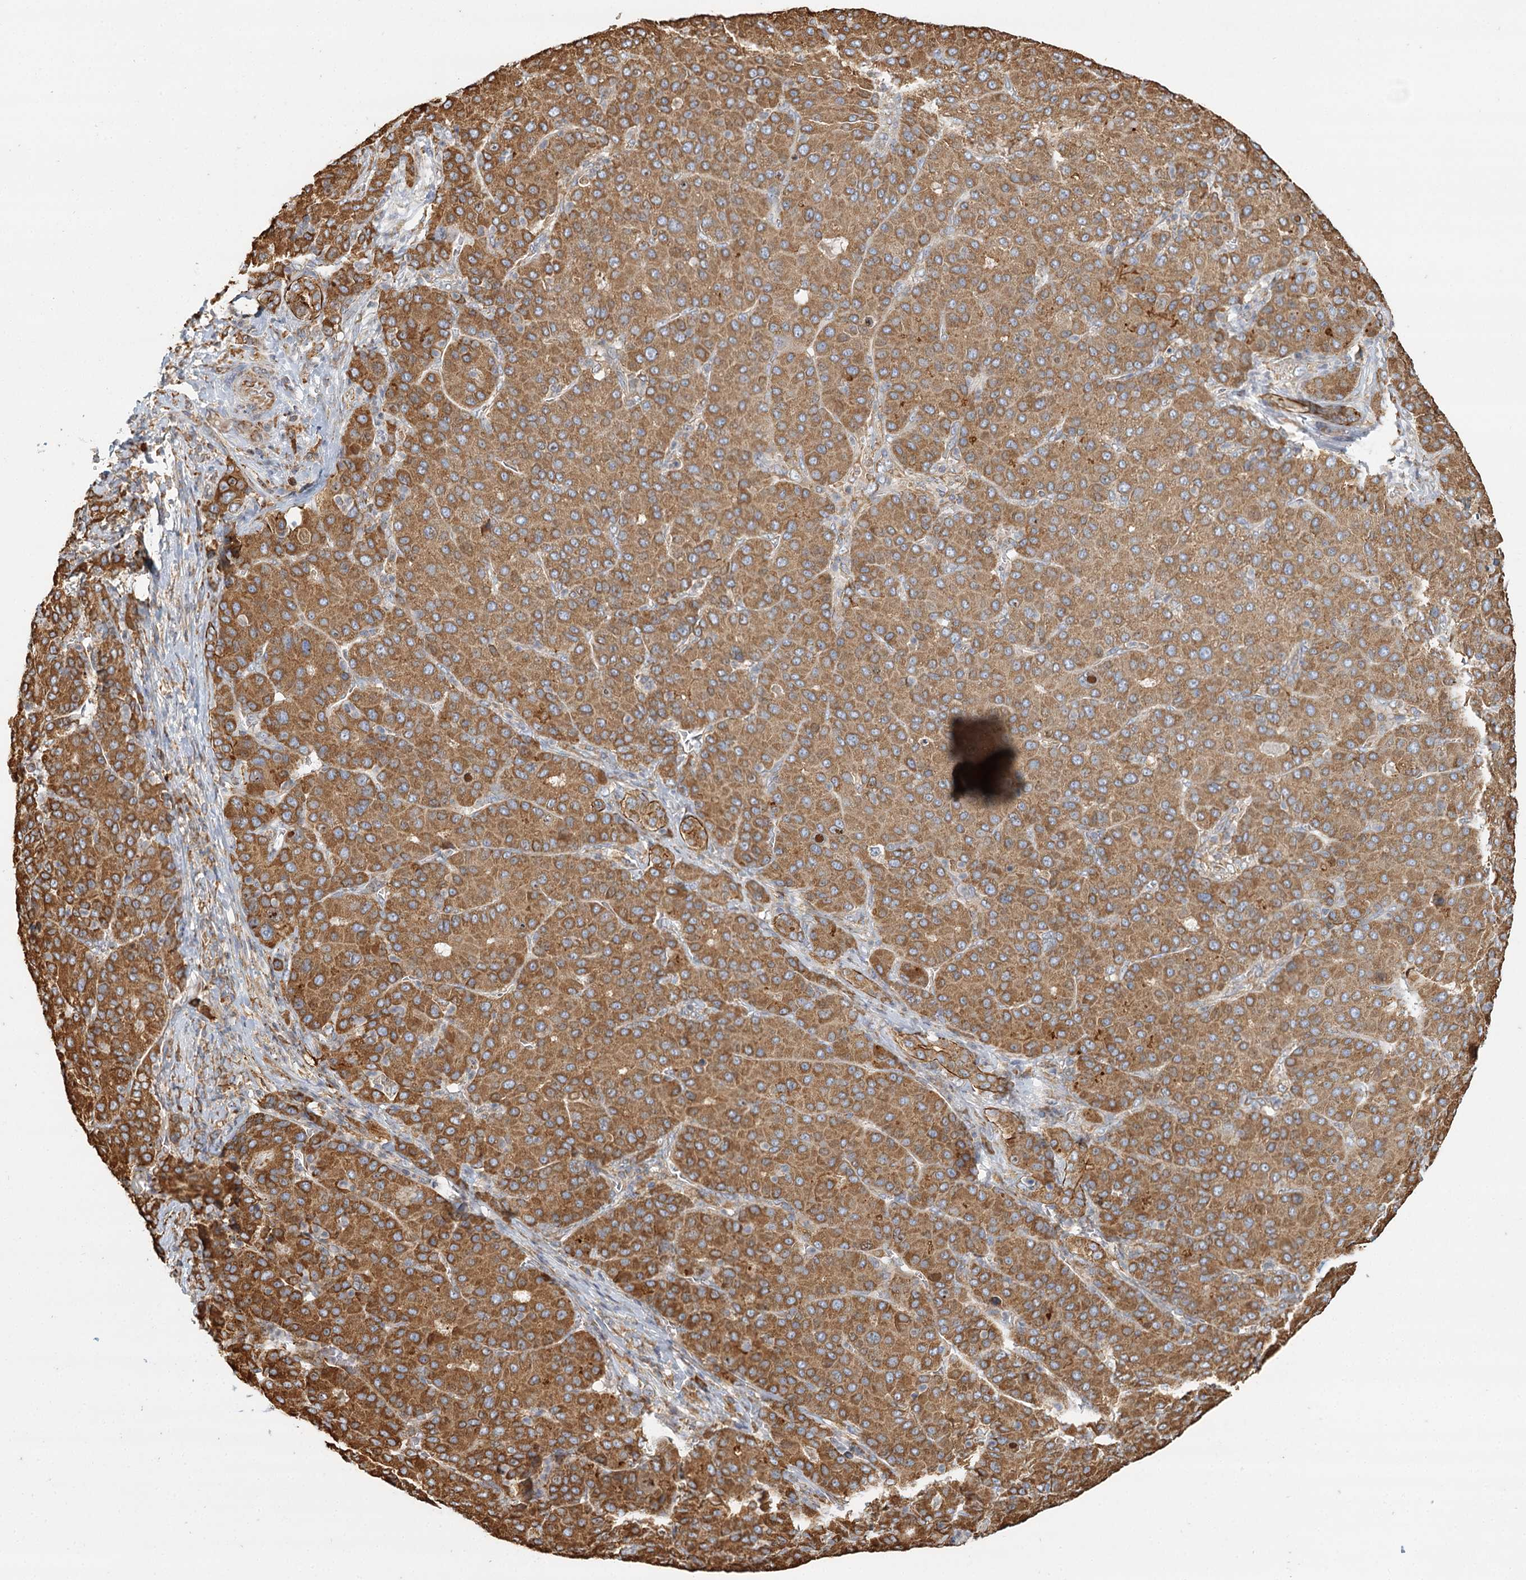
{"staining": {"intensity": "moderate", "quantity": ">75%", "location": "cytoplasmic/membranous"}, "tissue": "liver cancer", "cell_type": "Tumor cells", "image_type": "cancer", "snomed": [{"axis": "morphology", "description": "Carcinoma, Hepatocellular, NOS"}, {"axis": "topography", "description": "Liver"}], "caption": "Tumor cells show medium levels of moderate cytoplasmic/membranous positivity in approximately >75% of cells in liver hepatocellular carcinoma. (Stains: DAB in brown, nuclei in blue, Microscopy: brightfield microscopy at high magnification).", "gene": "TAS1R1", "patient": {"sex": "male", "age": 65}}